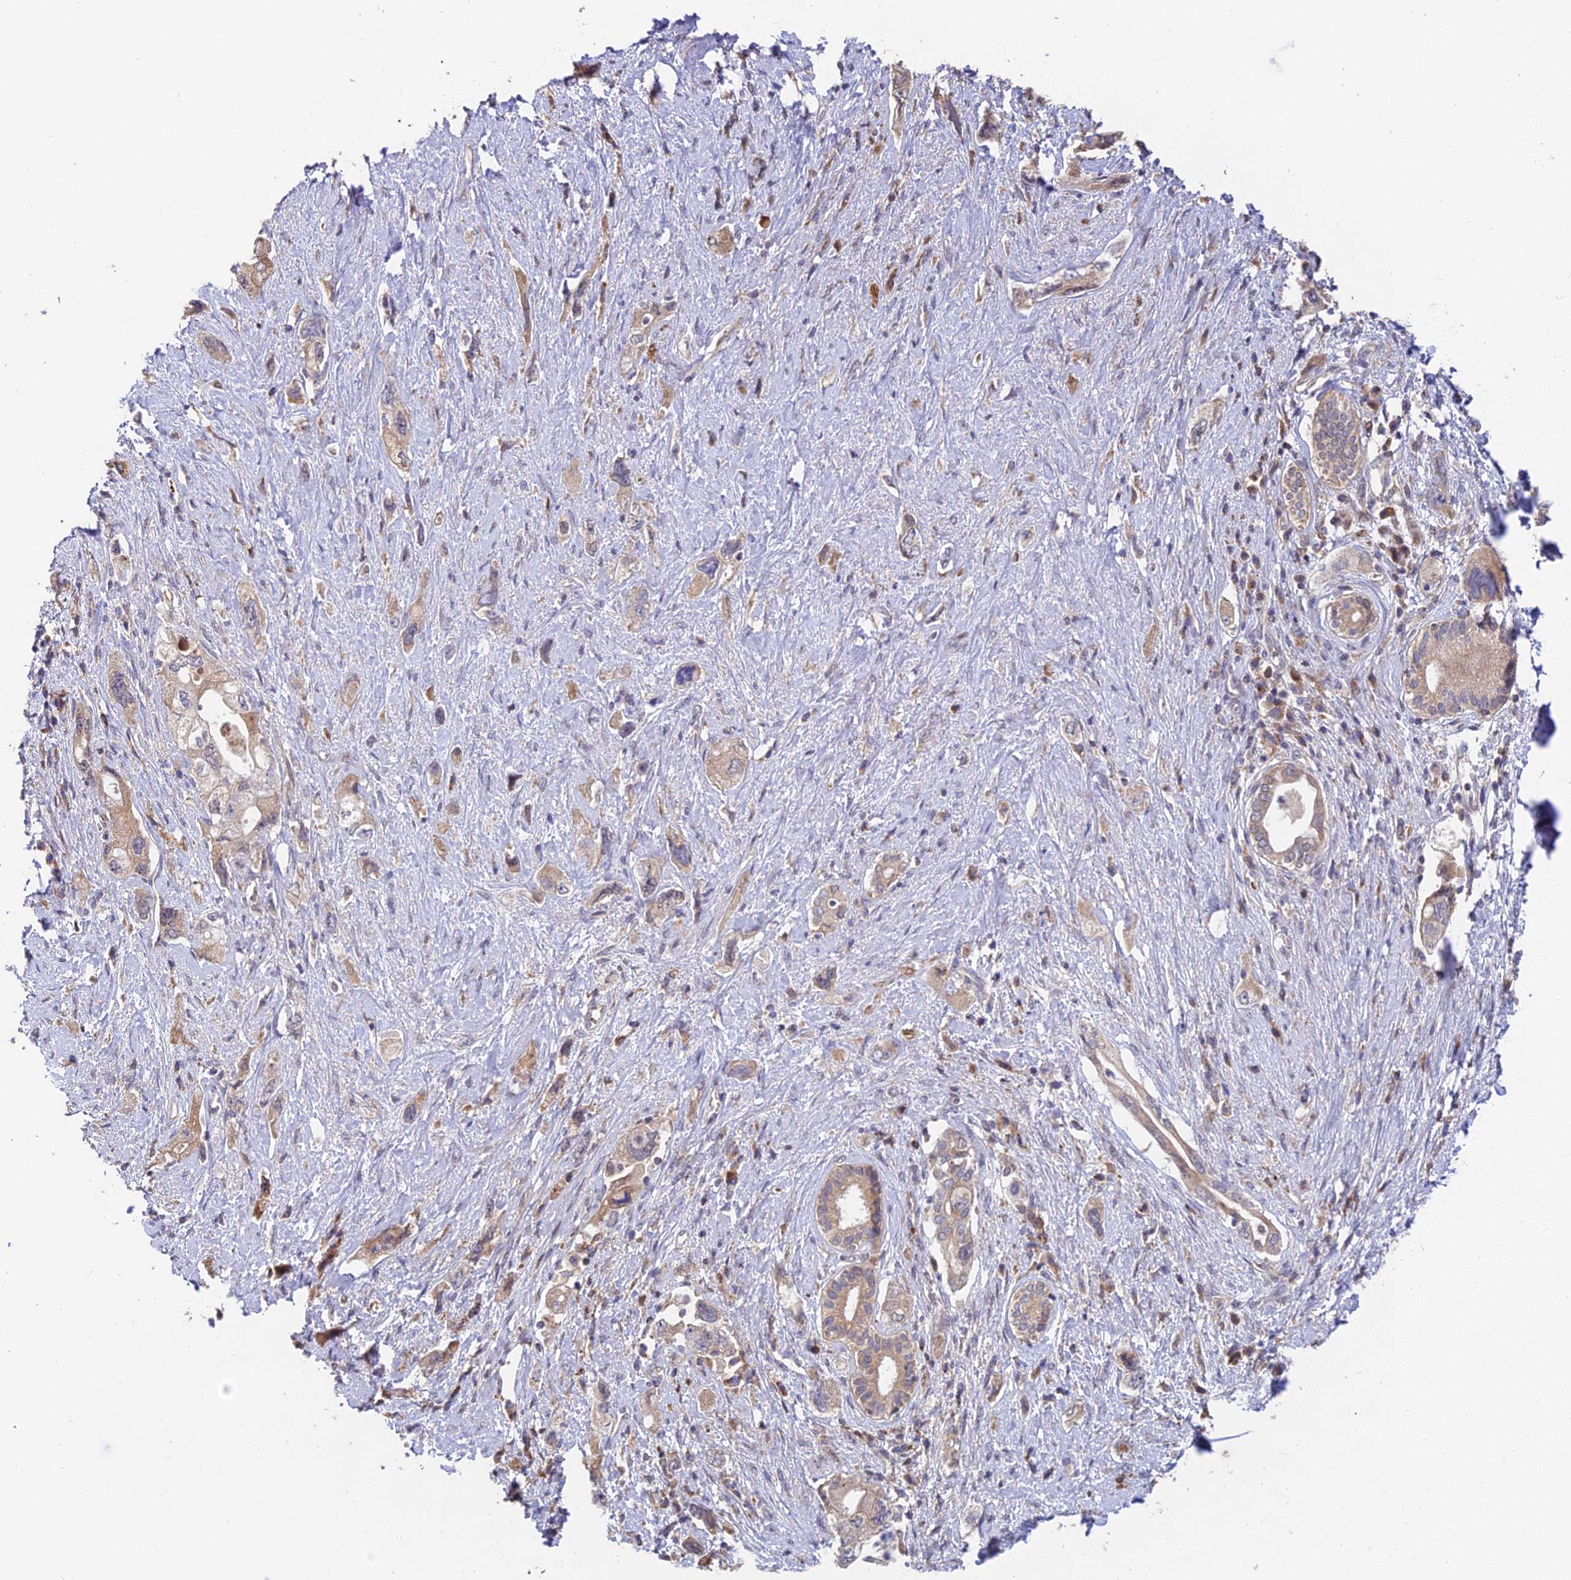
{"staining": {"intensity": "weak", "quantity": "25%-75%", "location": "cytoplasmic/membranous"}, "tissue": "pancreatic cancer", "cell_type": "Tumor cells", "image_type": "cancer", "snomed": [{"axis": "morphology", "description": "Adenocarcinoma, NOS"}, {"axis": "topography", "description": "Pancreas"}], "caption": "Weak cytoplasmic/membranous expression for a protein is appreciated in approximately 25%-75% of tumor cells of pancreatic adenocarcinoma using IHC.", "gene": "FUOM", "patient": {"sex": "female", "age": 73}}